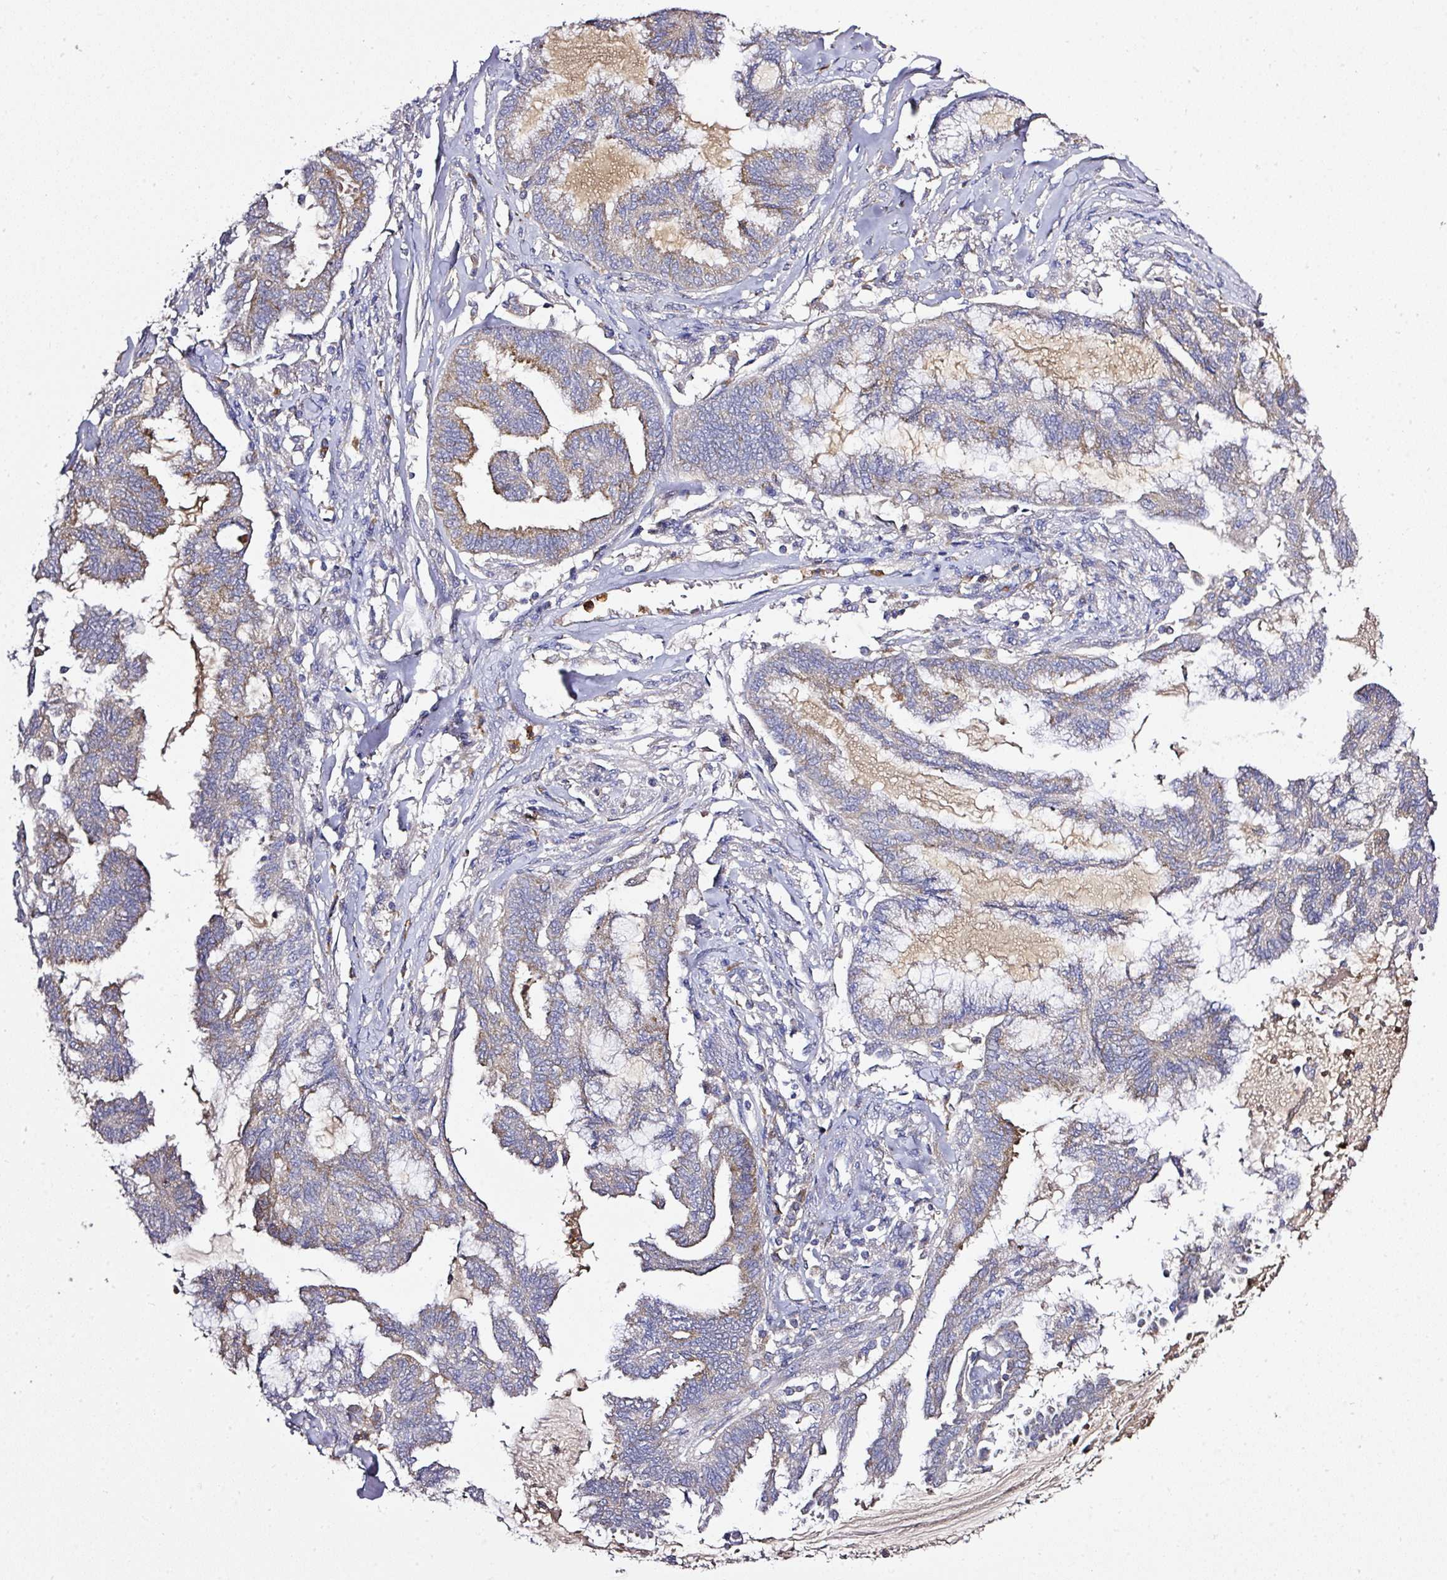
{"staining": {"intensity": "weak", "quantity": "<25%", "location": "cytoplasmic/membranous"}, "tissue": "endometrial cancer", "cell_type": "Tumor cells", "image_type": "cancer", "snomed": [{"axis": "morphology", "description": "Adenocarcinoma, NOS"}, {"axis": "topography", "description": "Endometrium"}], "caption": "Immunohistochemistry micrograph of adenocarcinoma (endometrial) stained for a protein (brown), which shows no staining in tumor cells.", "gene": "CAB39L", "patient": {"sex": "female", "age": 86}}